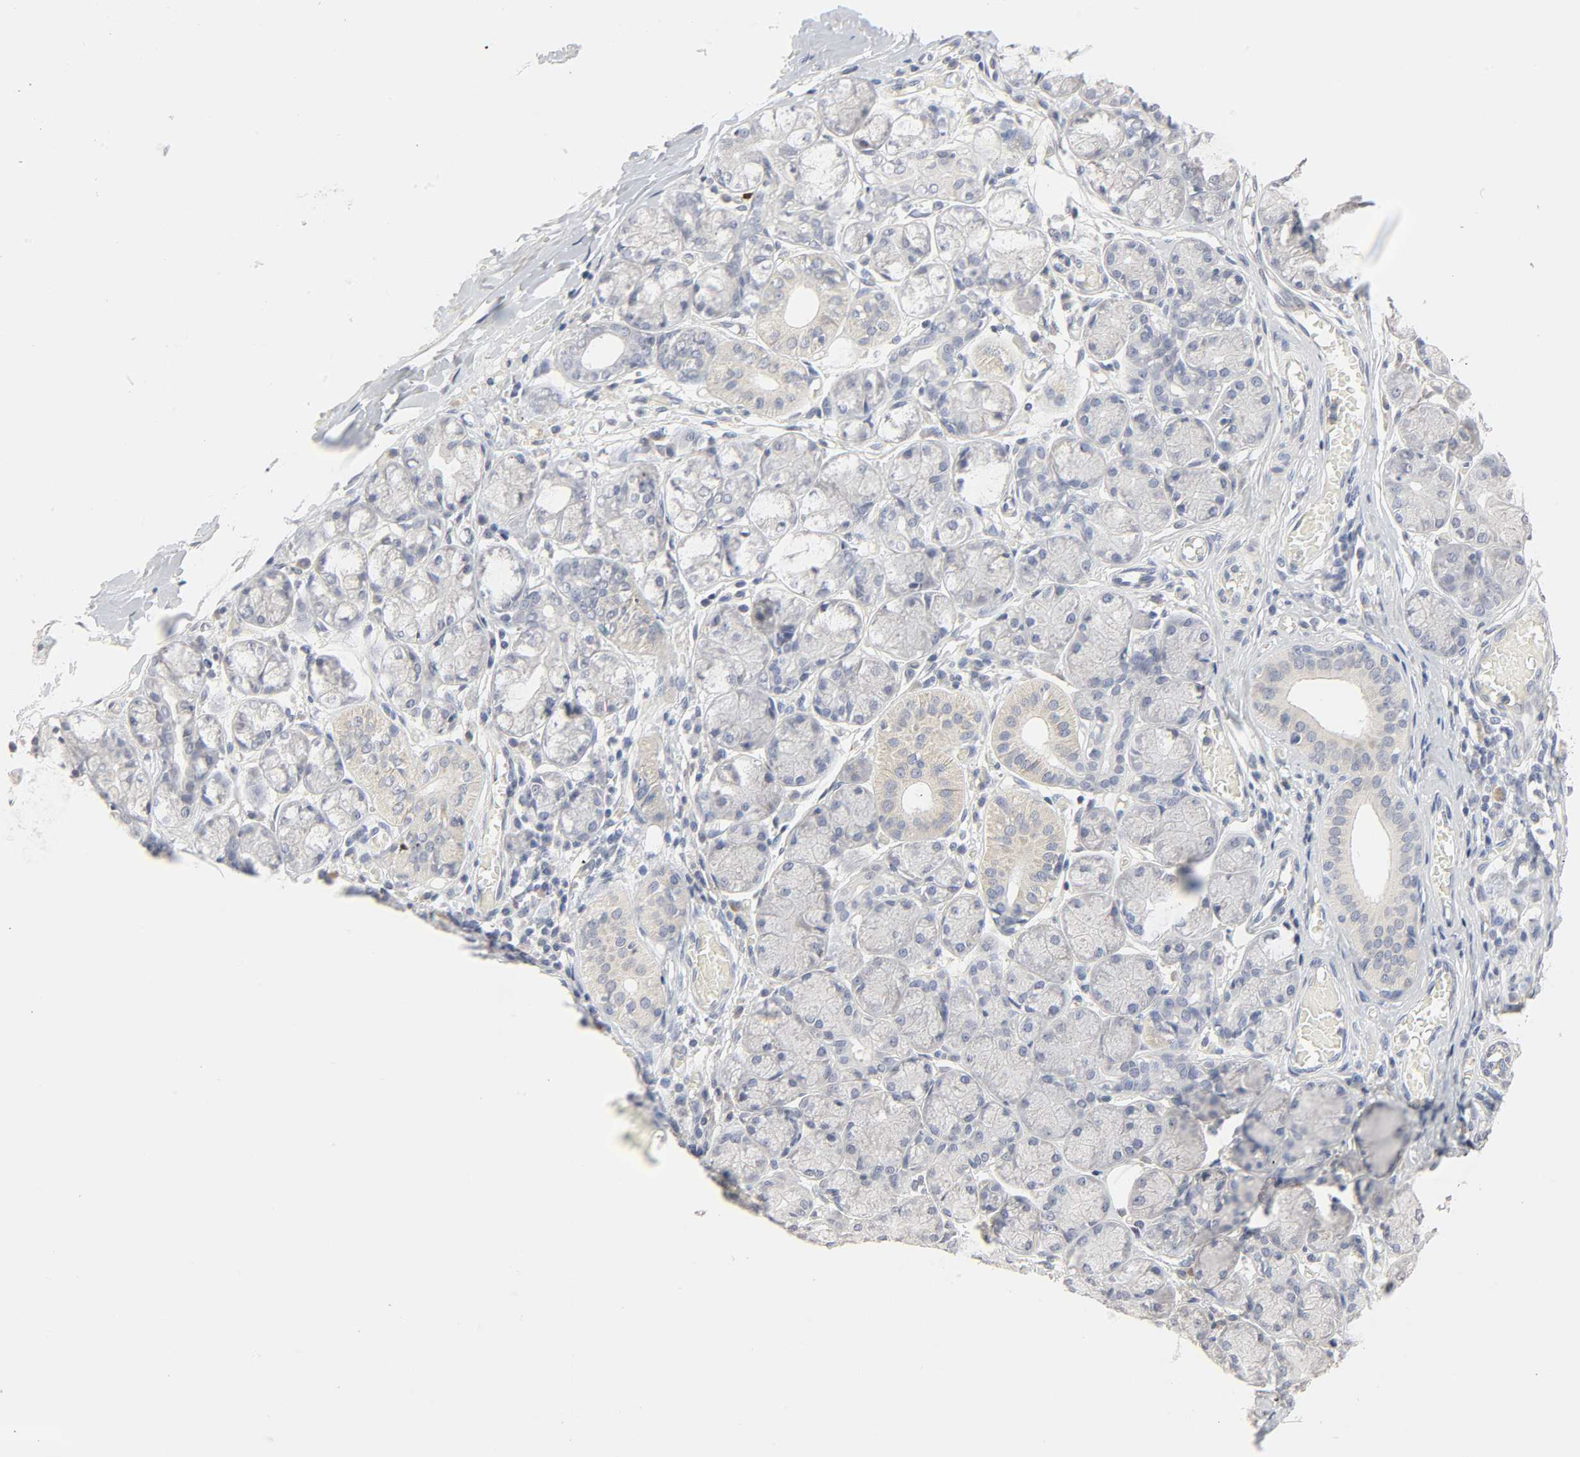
{"staining": {"intensity": "weak", "quantity": "<25%", "location": "cytoplasmic/membranous"}, "tissue": "salivary gland", "cell_type": "Glandular cells", "image_type": "normal", "snomed": [{"axis": "morphology", "description": "Normal tissue, NOS"}, {"axis": "topography", "description": "Salivary gland"}], "caption": "High magnification brightfield microscopy of benign salivary gland stained with DAB (brown) and counterstained with hematoxylin (blue): glandular cells show no significant staining. Brightfield microscopy of immunohistochemistry (IHC) stained with DAB (brown) and hematoxylin (blue), captured at high magnification.", "gene": "CLEC4E", "patient": {"sex": "female", "age": 24}}